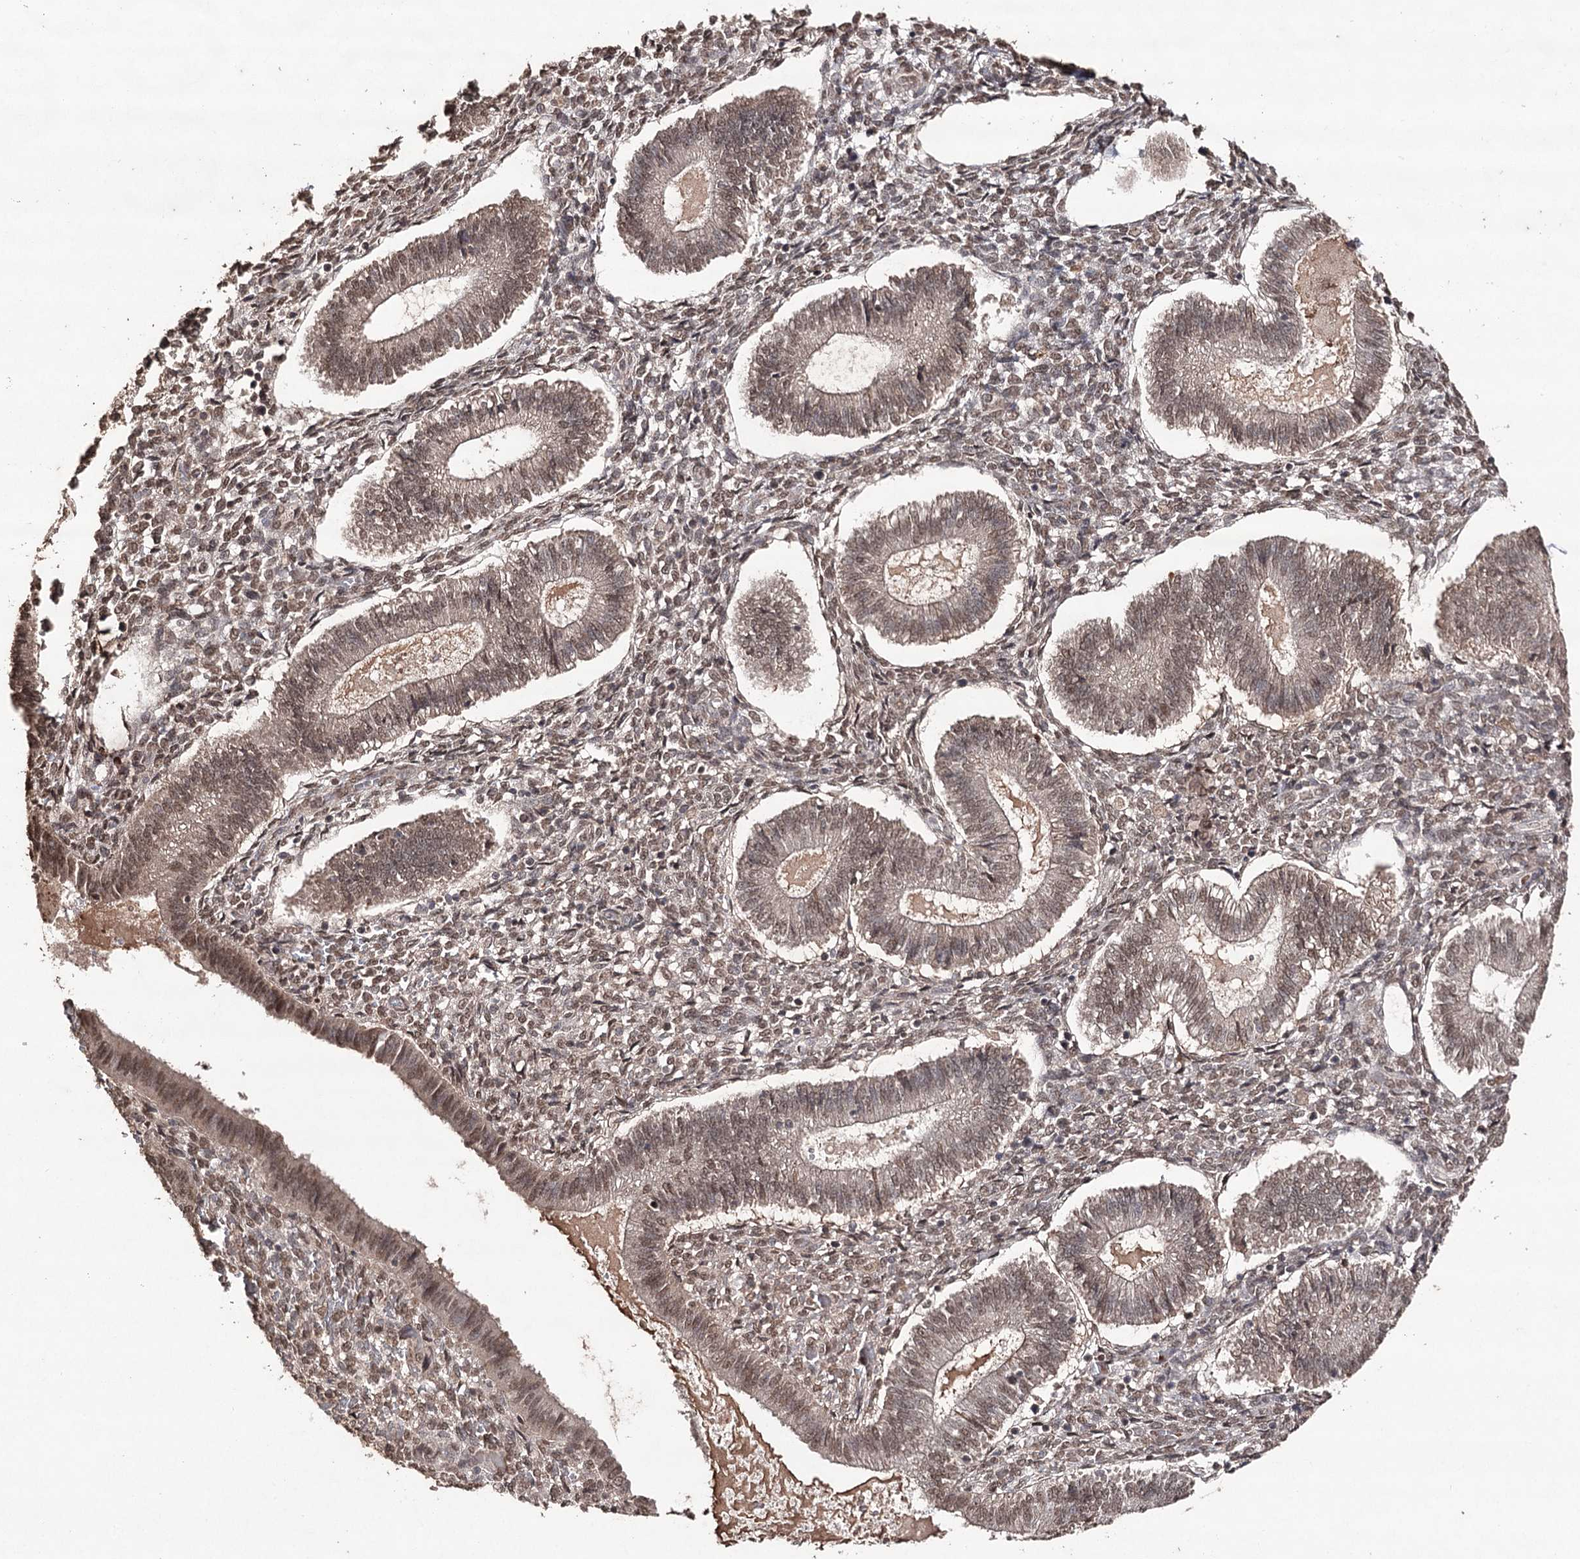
{"staining": {"intensity": "moderate", "quantity": "25%-75%", "location": "nuclear"}, "tissue": "endometrium", "cell_type": "Cells in endometrial stroma", "image_type": "normal", "snomed": [{"axis": "morphology", "description": "Normal tissue, NOS"}, {"axis": "topography", "description": "Endometrium"}], "caption": "IHC of normal human endometrium displays medium levels of moderate nuclear positivity in about 25%-75% of cells in endometrial stroma.", "gene": "ATG14", "patient": {"sex": "female", "age": 25}}